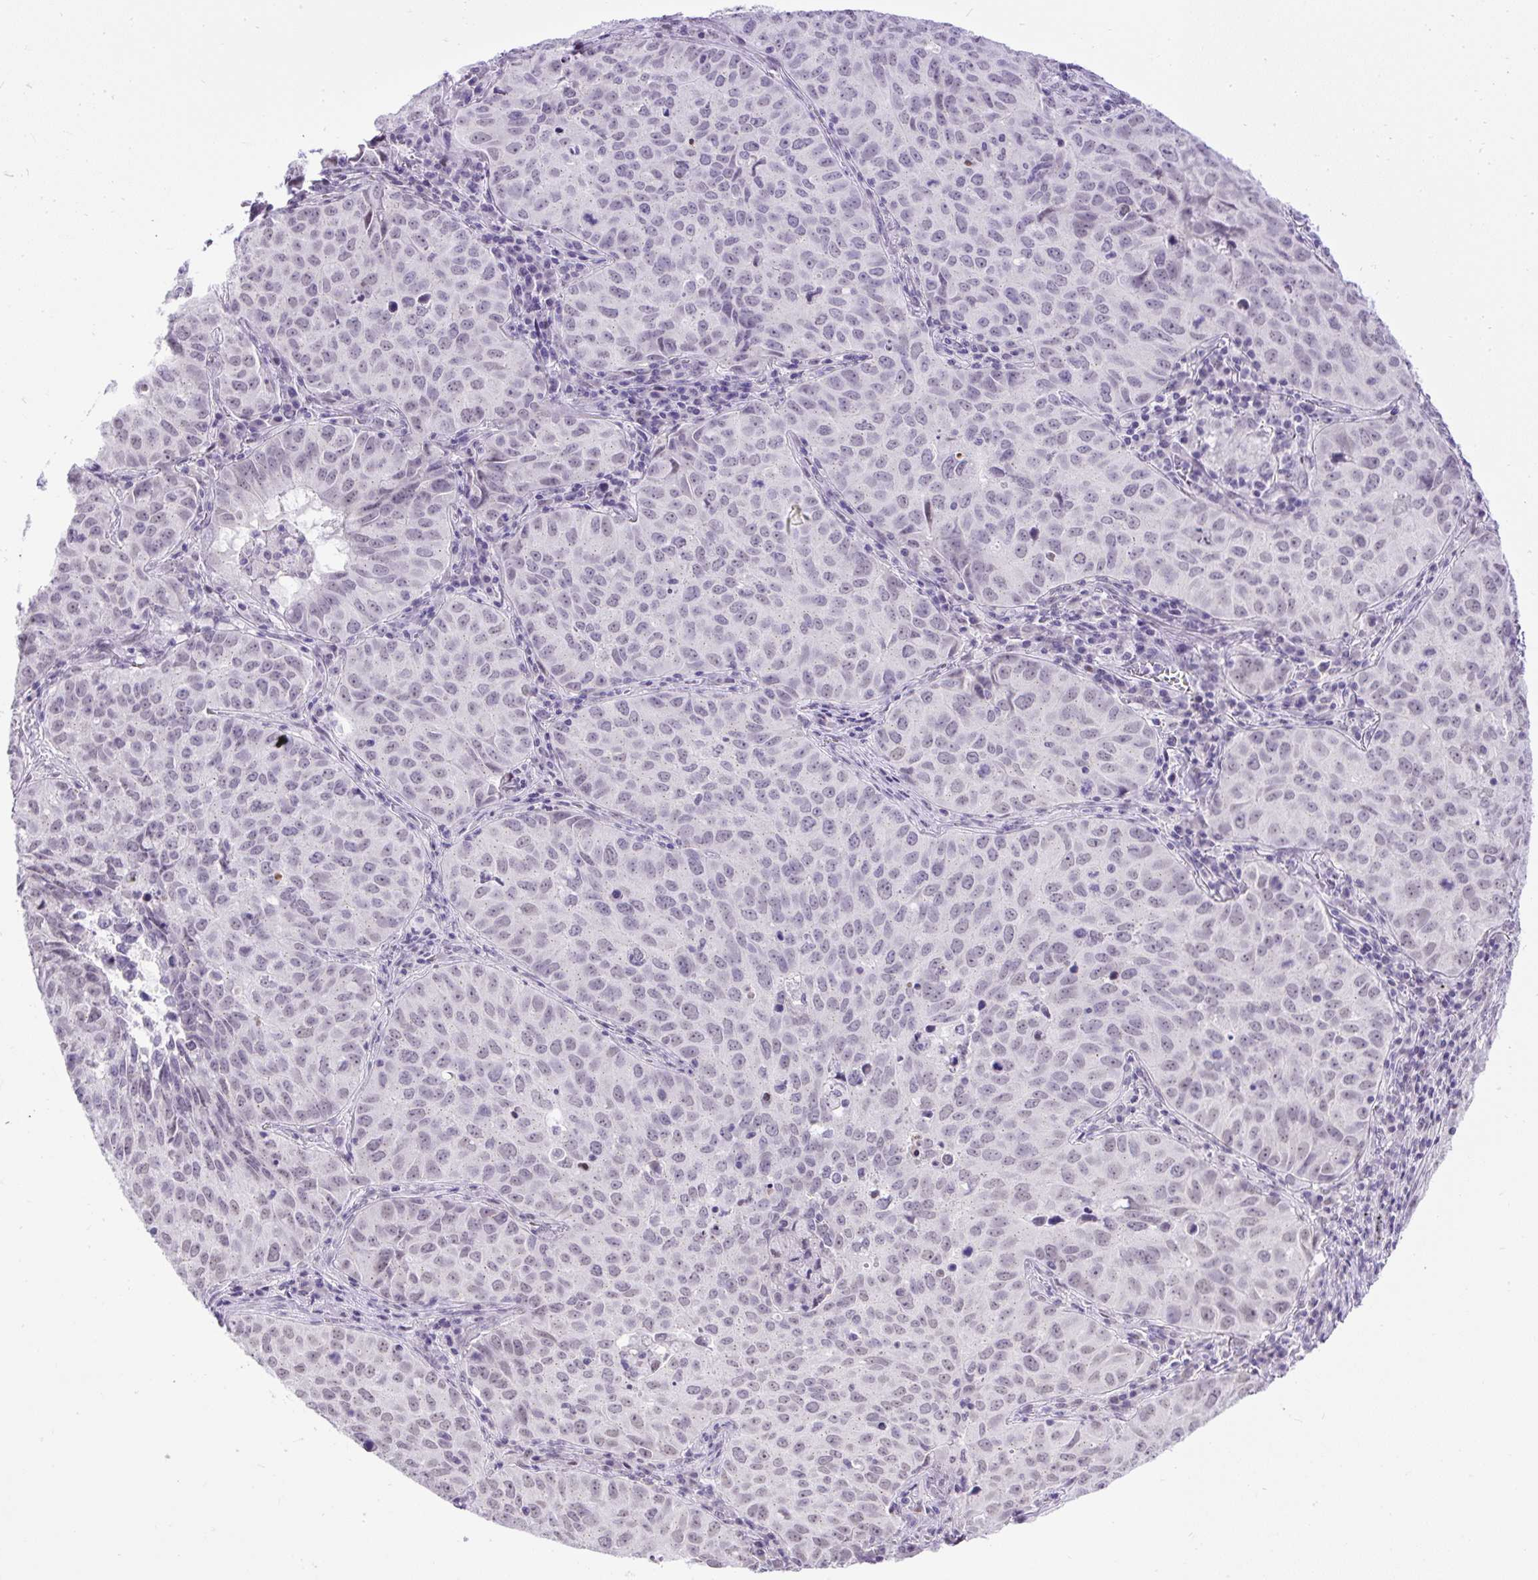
{"staining": {"intensity": "weak", "quantity": "<25%", "location": "nuclear"}, "tissue": "lung cancer", "cell_type": "Tumor cells", "image_type": "cancer", "snomed": [{"axis": "morphology", "description": "Adenocarcinoma, NOS"}, {"axis": "topography", "description": "Lung"}], "caption": "Immunohistochemistry of human lung cancer displays no expression in tumor cells.", "gene": "WNT10B", "patient": {"sex": "female", "age": 50}}